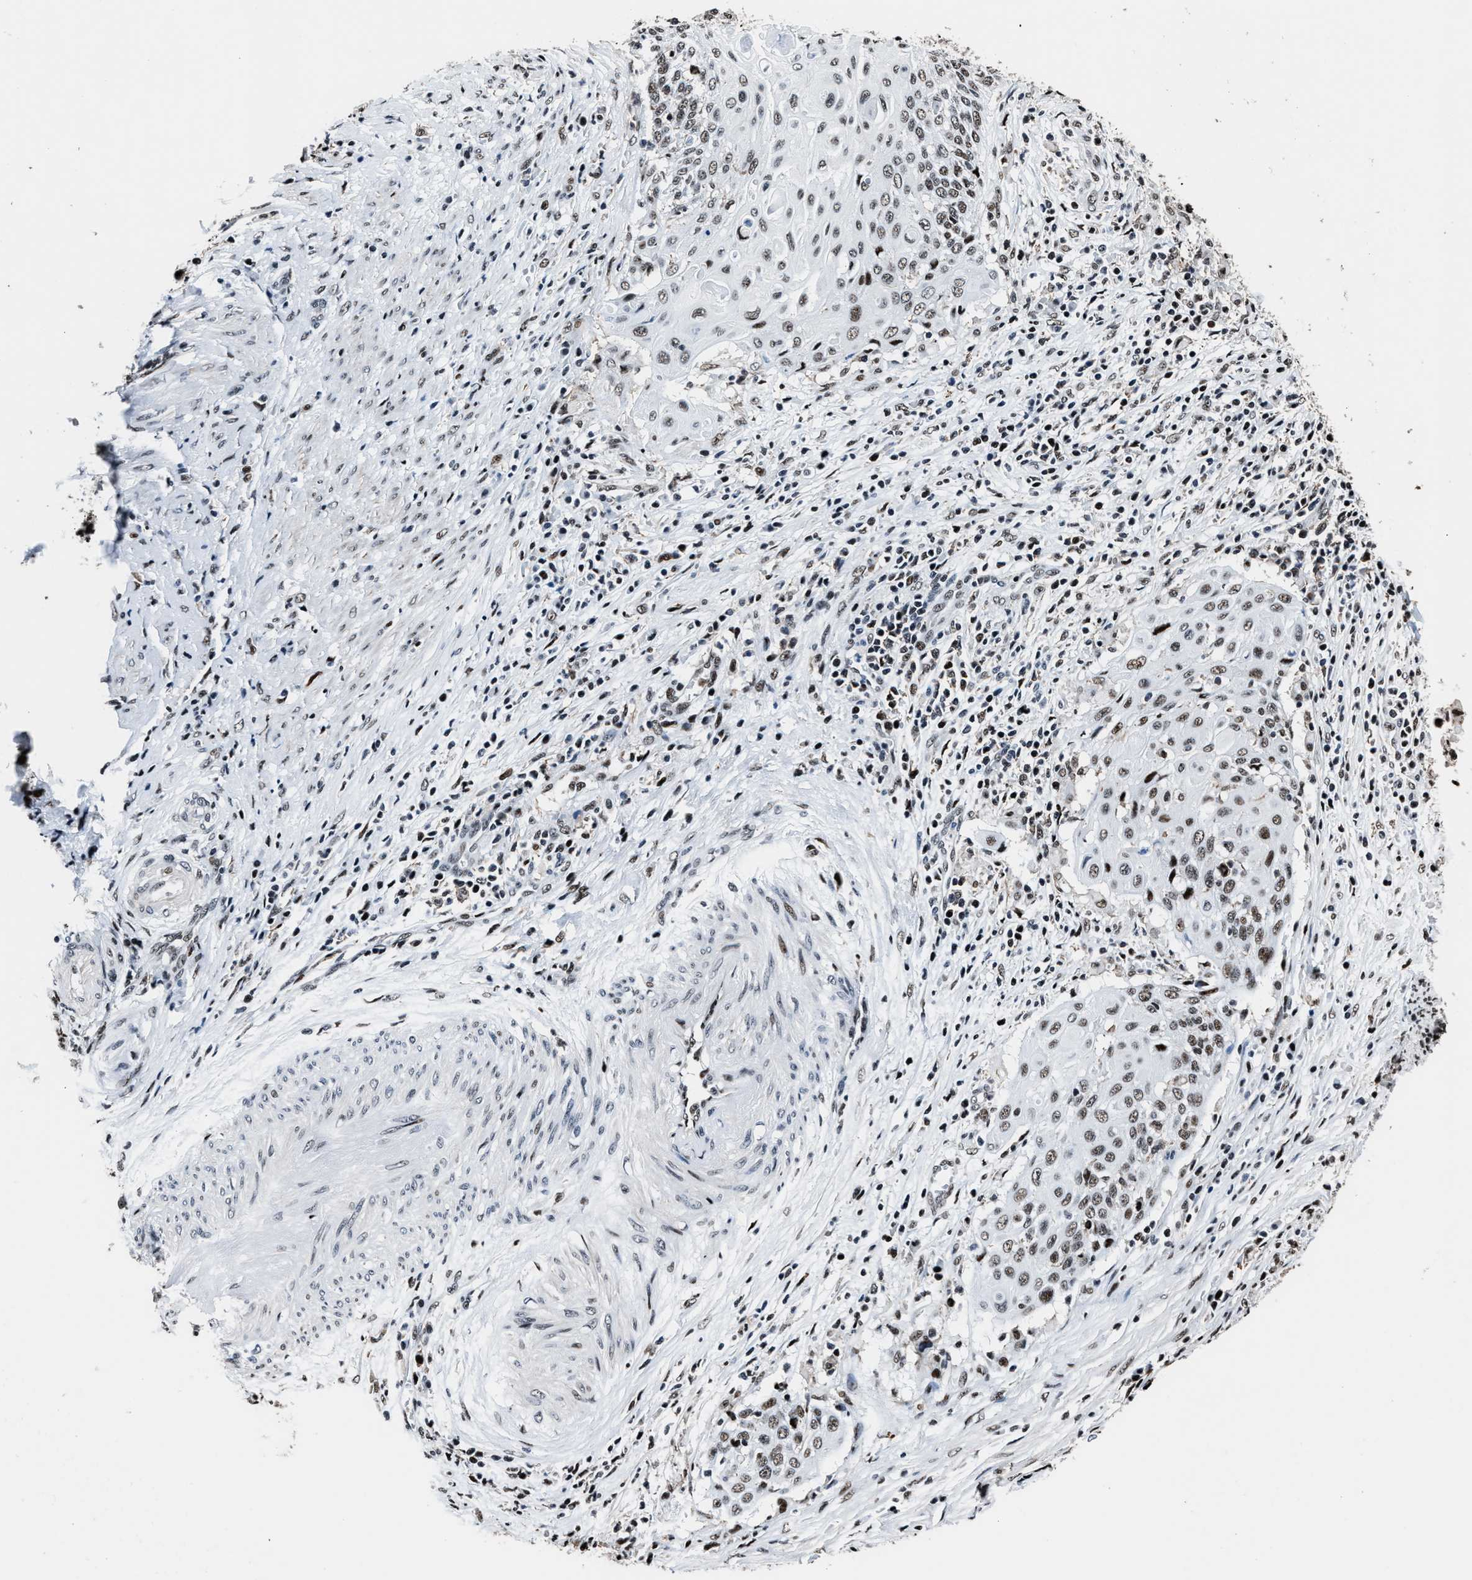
{"staining": {"intensity": "weak", "quantity": ">75%", "location": "nuclear"}, "tissue": "cervical cancer", "cell_type": "Tumor cells", "image_type": "cancer", "snomed": [{"axis": "morphology", "description": "Squamous cell carcinoma, NOS"}, {"axis": "topography", "description": "Cervix"}], "caption": "Protein staining by immunohistochemistry (IHC) displays weak nuclear staining in about >75% of tumor cells in cervical cancer (squamous cell carcinoma).", "gene": "PPIE", "patient": {"sex": "female", "age": 39}}